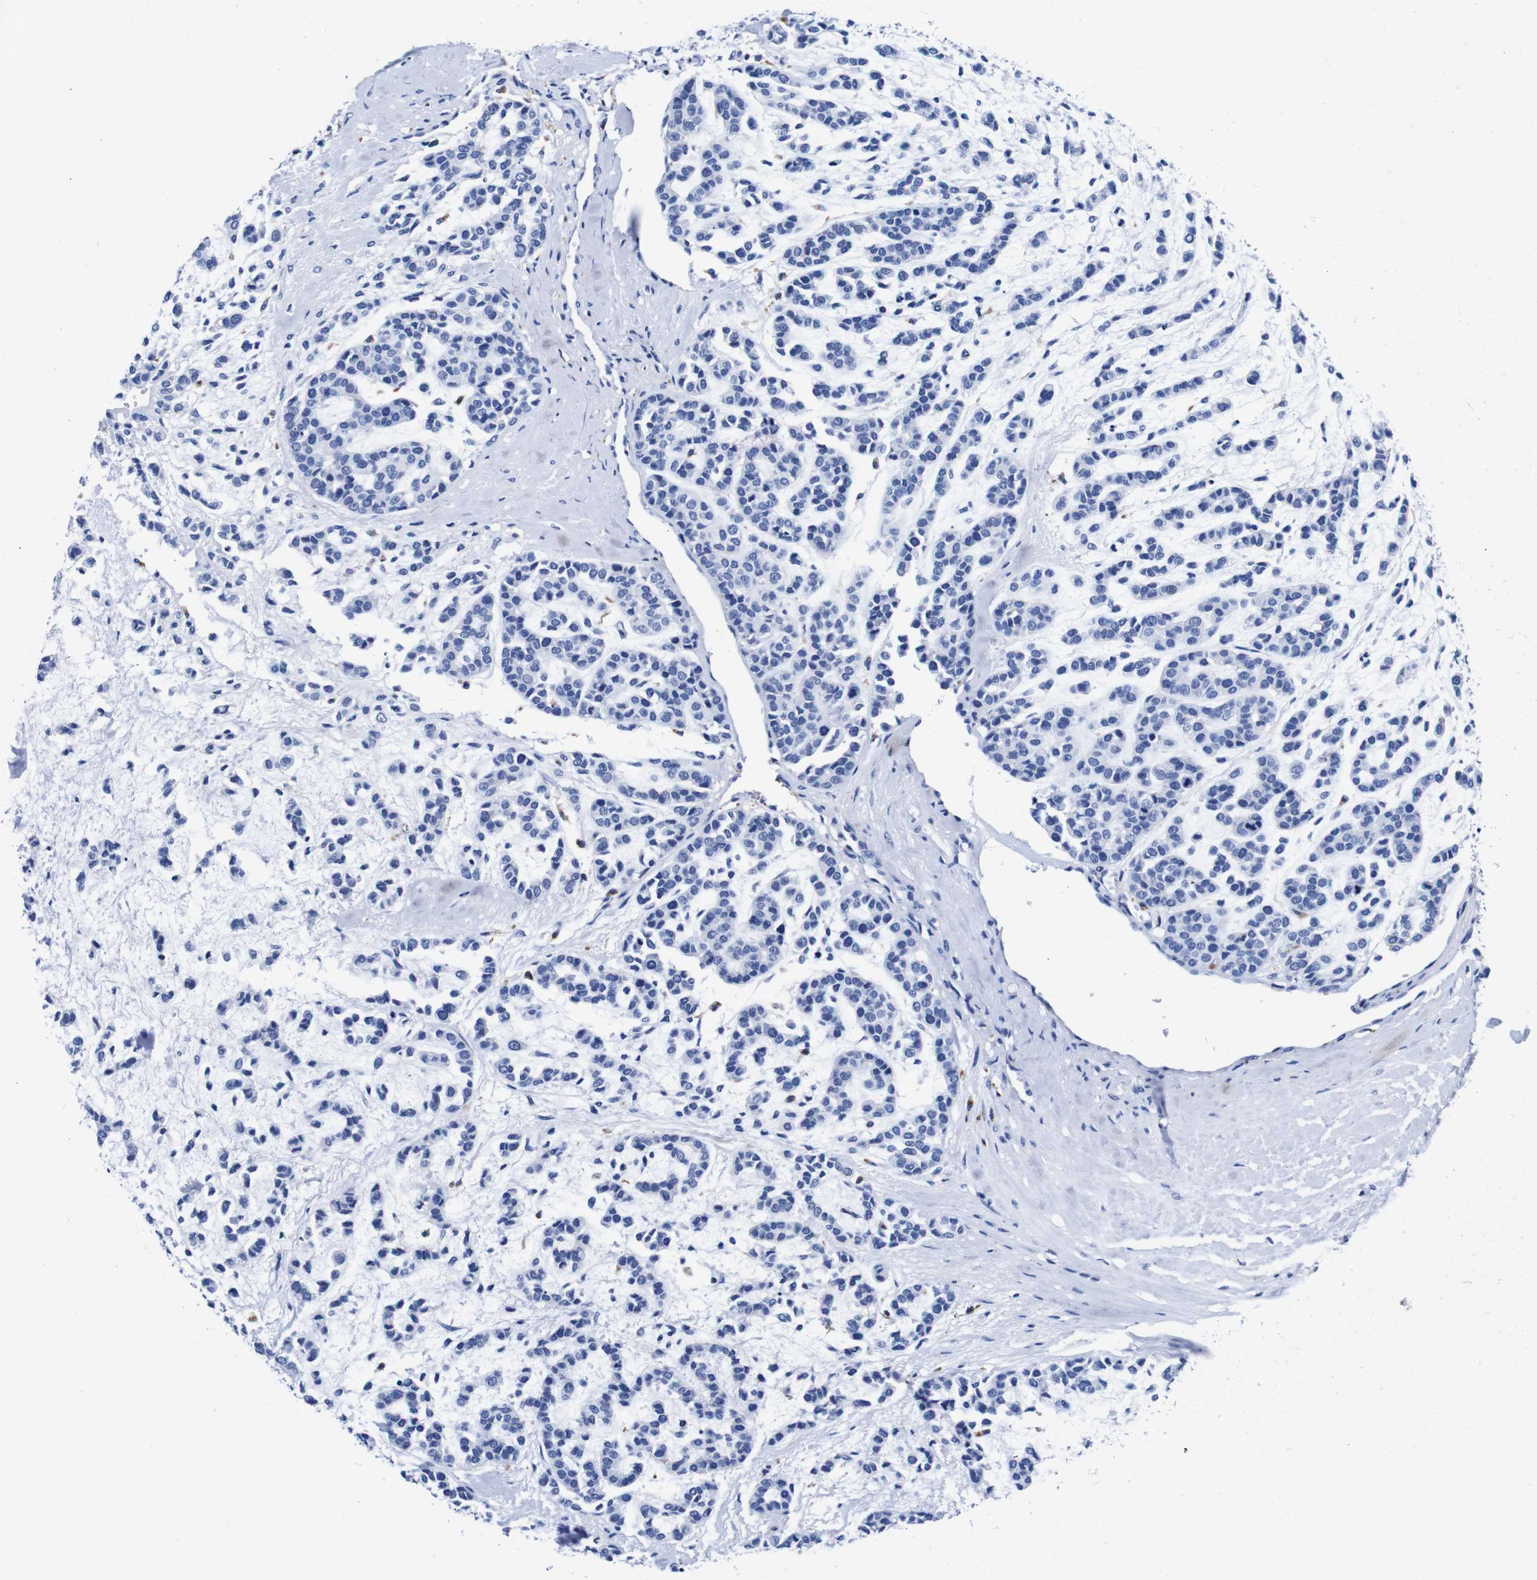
{"staining": {"intensity": "negative", "quantity": "none", "location": "none"}, "tissue": "head and neck cancer", "cell_type": "Tumor cells", "image_type": "cancer", "snomed": [{"axis": "morphology", "description": "Adenocarcinoma, NOS"}, {"axis": "morphology", "description": "Adenoma, NOS"}, {"axis": "topography", "description": "Head-Neck"}], "caption": "There is no significant staining in tumor cells of adenocarcinoma (head and neck).", "gene": "HLA-DMB", "patient": {"sex": "female", "age": 55}}